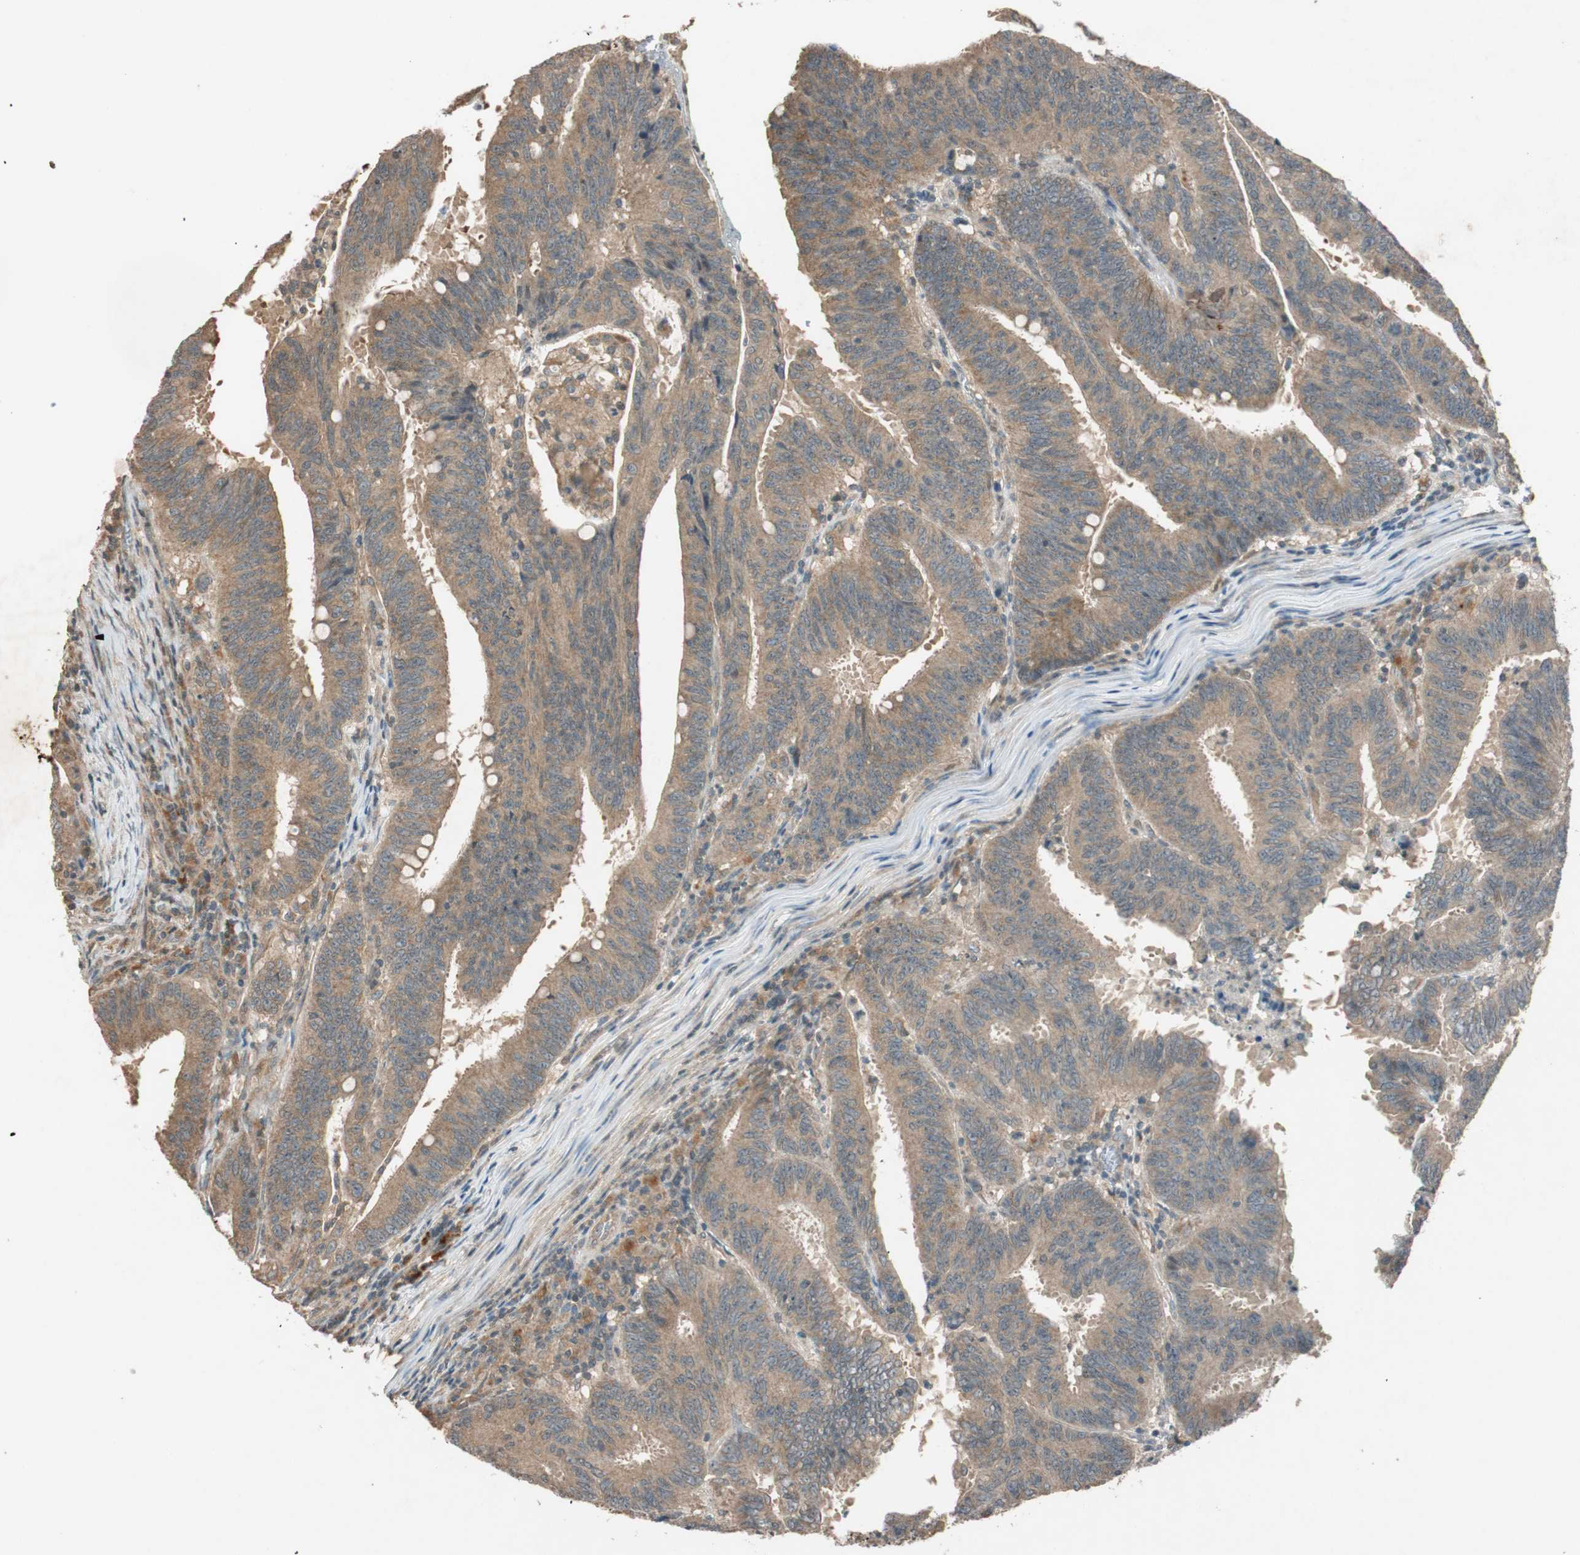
{"staining": {"intensity": "moderate", "quantity": ">75%", "location": "cytoplasmic/membranous"}, "tissue": "colorectal cancer", "cell_type": "Tumor cells", "image_type": "cancer", "snomed": [{"axis": "morphology", "description": "Adenocarcinoma, NOS"}, {"axis": "topography", "description": "Colon"}], "caption": "Protein expression analysis of colorectal cancer exhibits moderate cytoplasmic/membranous expression in about >75% of tumor cells.", "gene": "GLB1", "patient": {"sex": "male", "age": 45}}